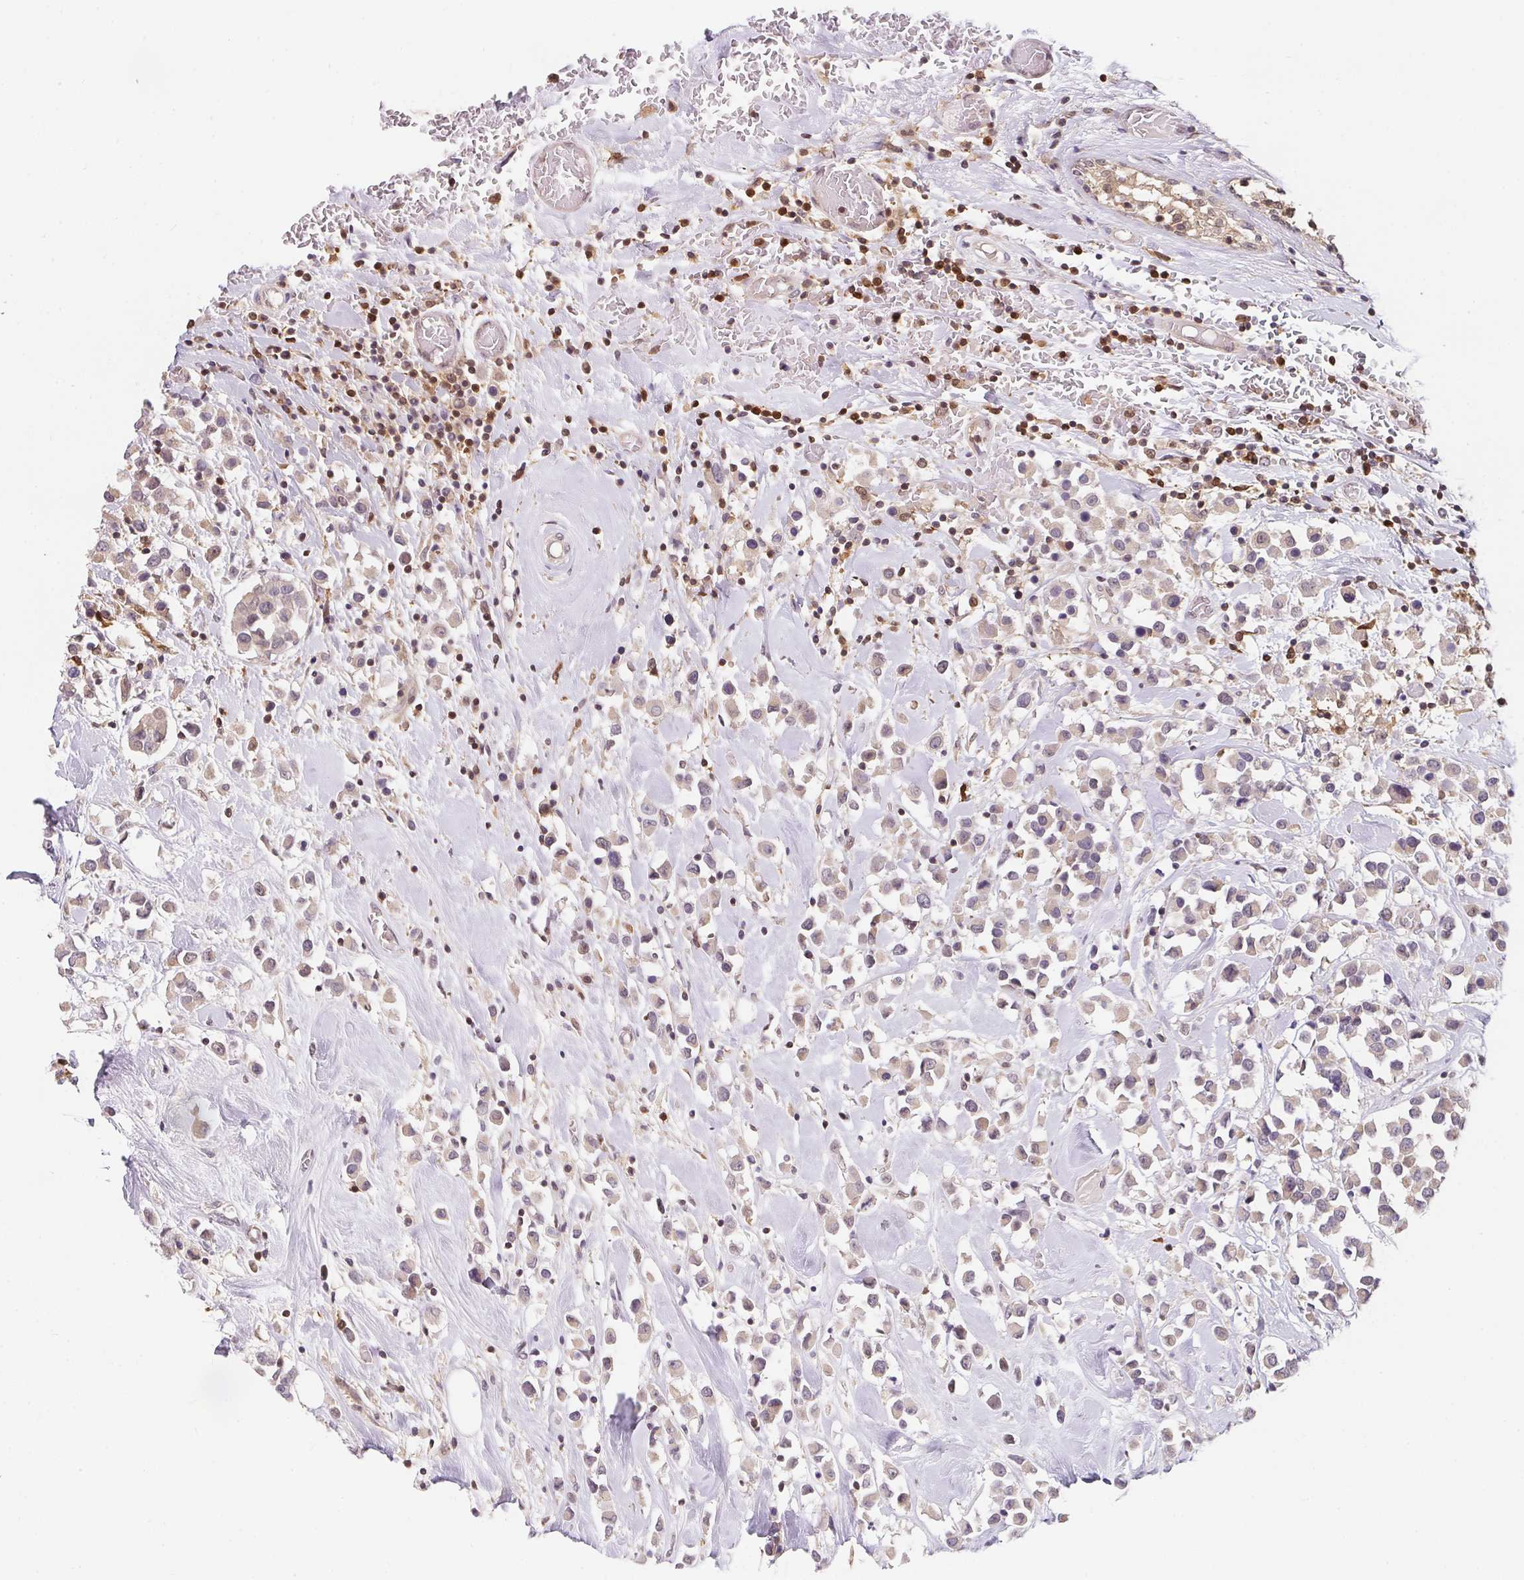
{"staining": {"intensity": "negative", "quantity": "none", "location": "none"}, "tissue": "breast cancer", "cell_type": "Tumor cells", "image_type": "cancer", "snomed": [{"axis": "morphology", "description": "Duct carcinoma"}, {"axis": "topography", "description": "Breast"}], "caption": "Immunohistochemistry image of human infiltrating ductal carcinoma (breast) stained for a protein (brown), which shows no positivity in tumor cells.", "gene": "ANKRD13A", "patient": {"sex": "female", "age": 61}}